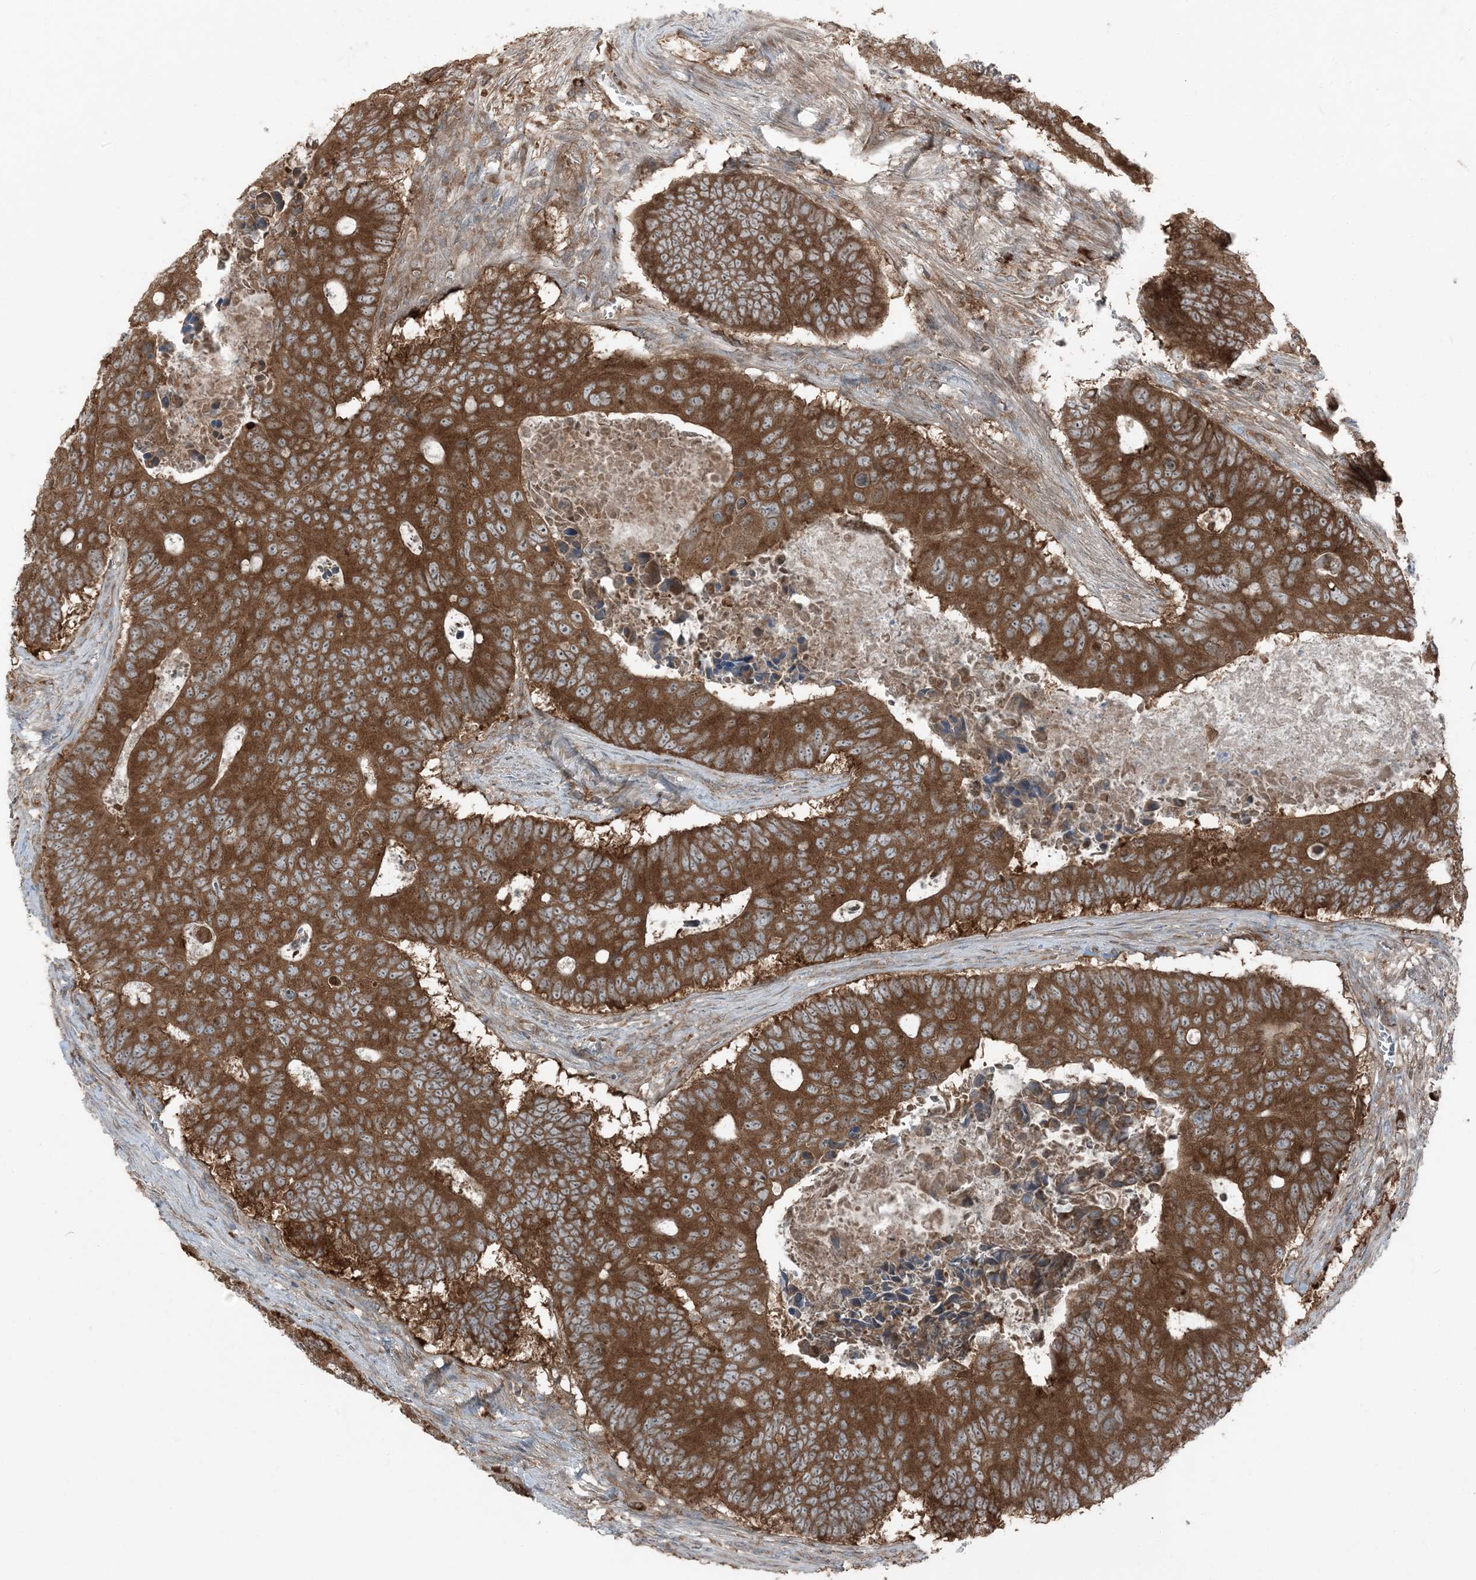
{"staining": {"intensity": "strong", "quantity": ">75%", "location": "cytoplasmic/membranous"}, "tissue": "colorectal cancer", "cell_type": "Tumor cells", "image_type": "cancer", "snomed": [{"axis": "morphology", "description": "Adenocarcinoma, NOS"}, {"axis": "topography", "description": "Colon"}], "caption": "Colorectal adenocarcinoma tissue shows strong cytoplasmic/membranous positivity in approximately >75% of tumor cells", "gene": "RAB3GAP1", "patient": {"sex": "male", "age": 87}}